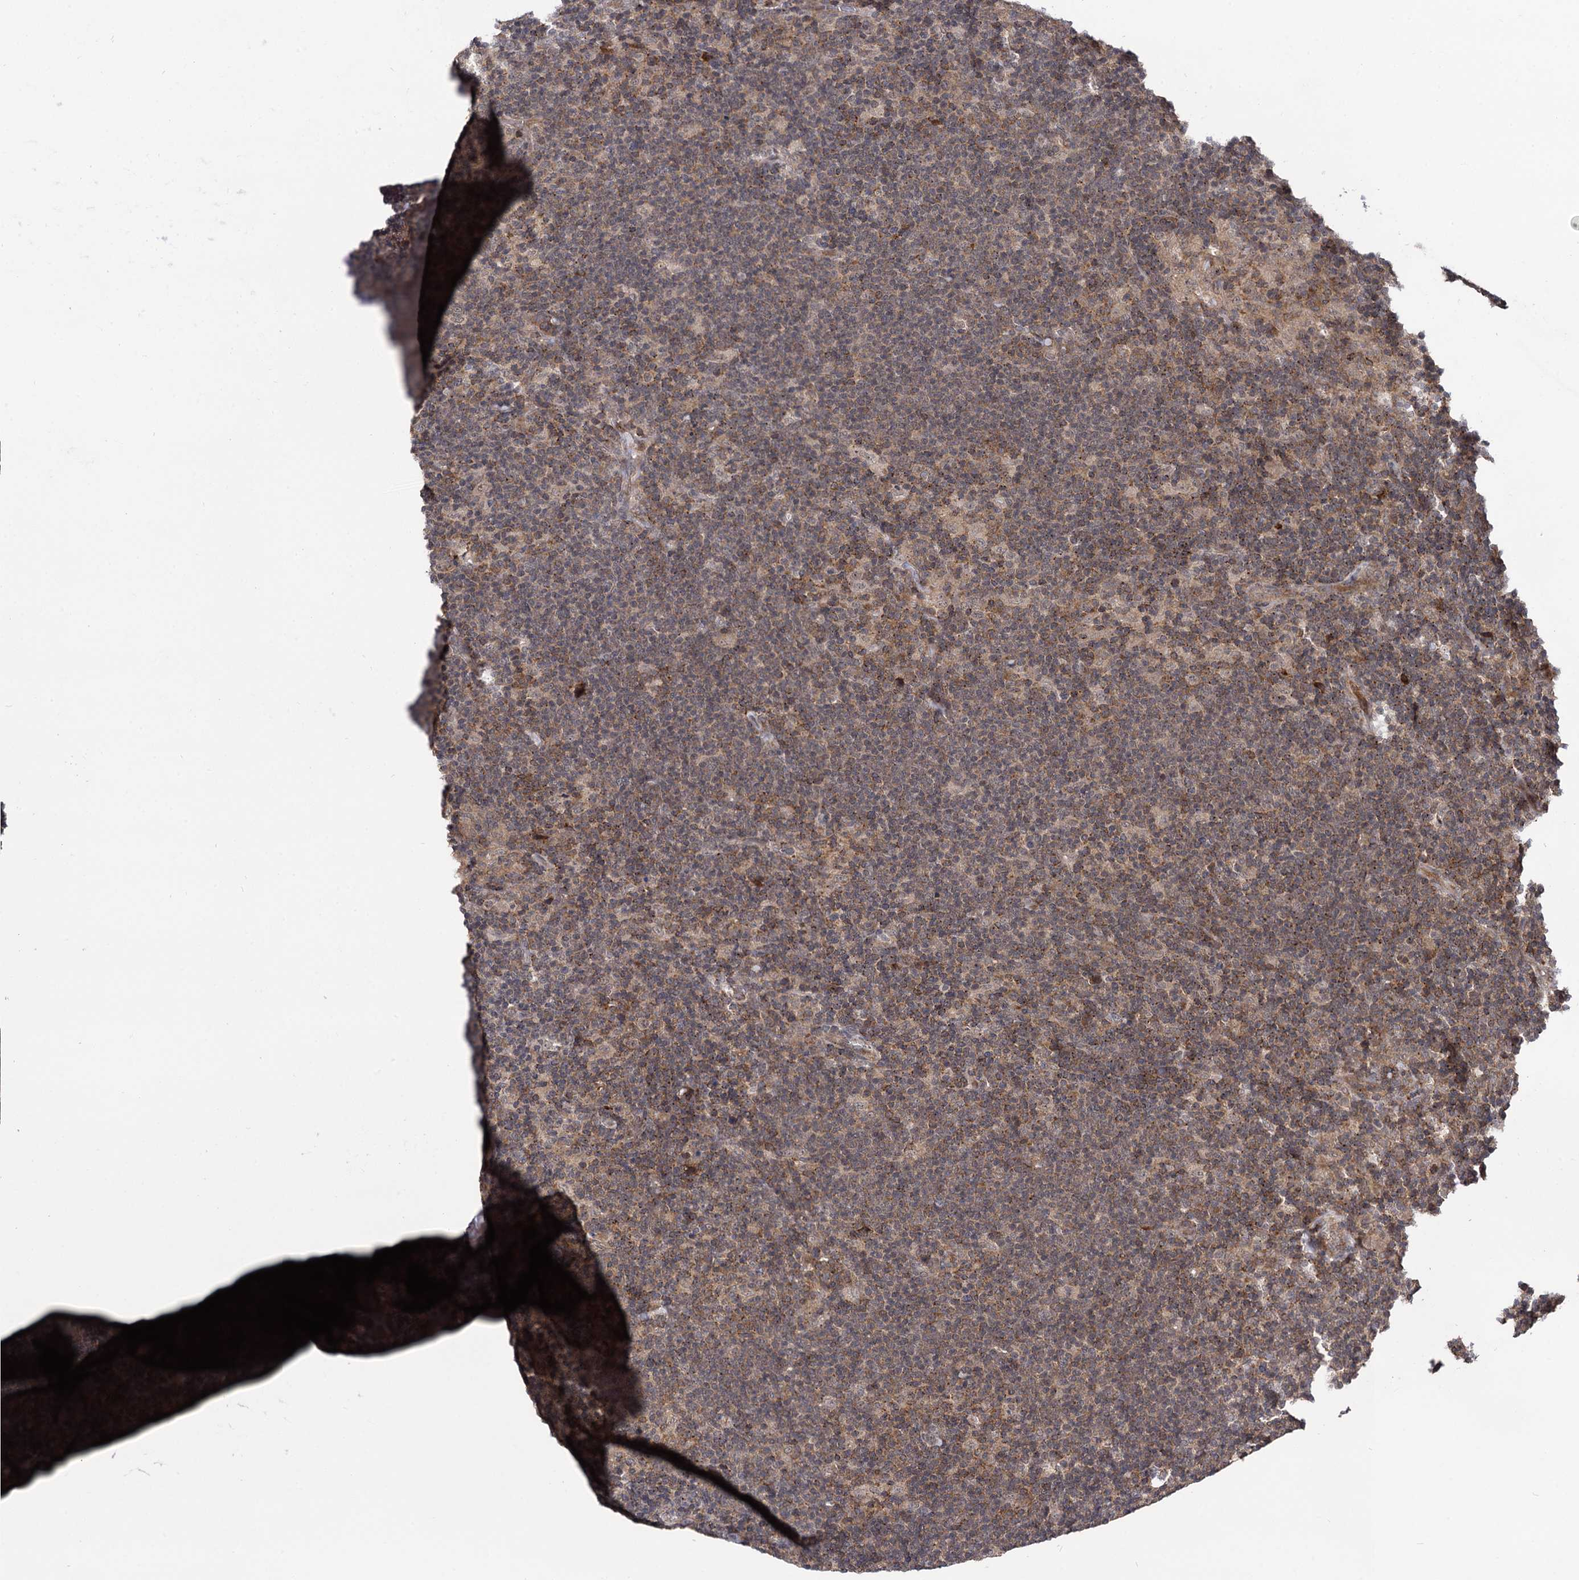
{"staining": {"intensity": "weak", "quantity": ">75%", "location": "cytoplasmic/membranous"}, "tissue": "lymphoma", "cell_type": "Tumor cells", "image_type": "cancer", "snomed": [{"axis": "morphology", "description": "Hodgkin's disease, NOS"}, {"axis": "topography", "description": "Lymph node"}], "caption": "IHC (DAB (3,3'-diaminobenzidine)) staining of lymphoma reveals weak cytoplasmic/membranous protein expression in about >75% of tumor cells.", "gene": "MICAL2", "patient": {"sex": "female", "age": 57}}